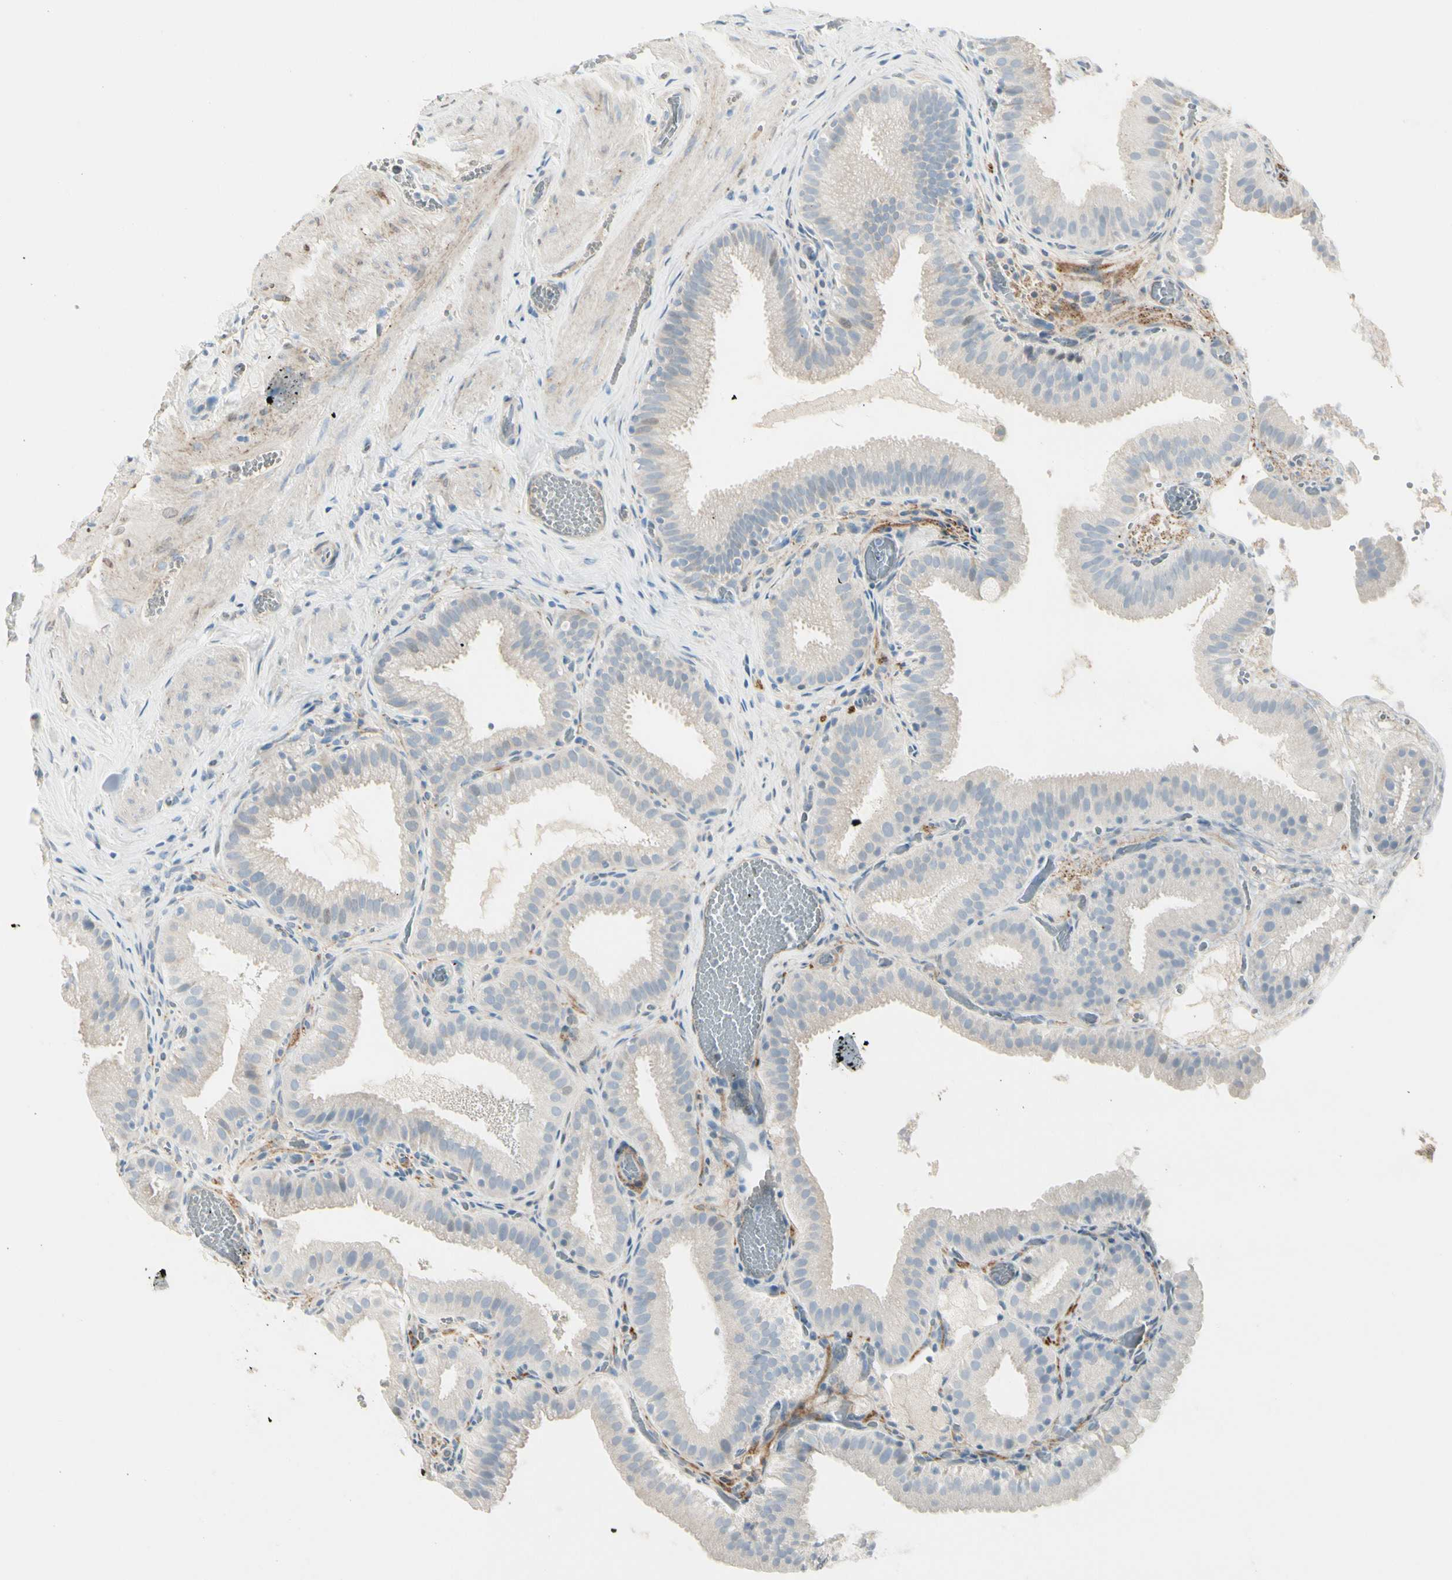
{"staining": {"intensity": "negative", "quantity": "none", "location": "none"}, "tissue": "gallbladder", "cell_type": "Glandular cells", "image_type": "normal", "snomed": [{"axis": "morphology", "description": "Normal tissue, NOS"}, {"axis": "topography", "description": "Gallbladder"}], "caption": "IHC photomicrograph of normal gallbladder: human gallbladder stained with DAB displays no significant protein expression in glandular cells. The staining is performed using DAB brown chromogen with nuclei counter-stained in using hematoxylin.", "gene": "CACNA2D1", "patient": {"sex": "male", "age": 54}}